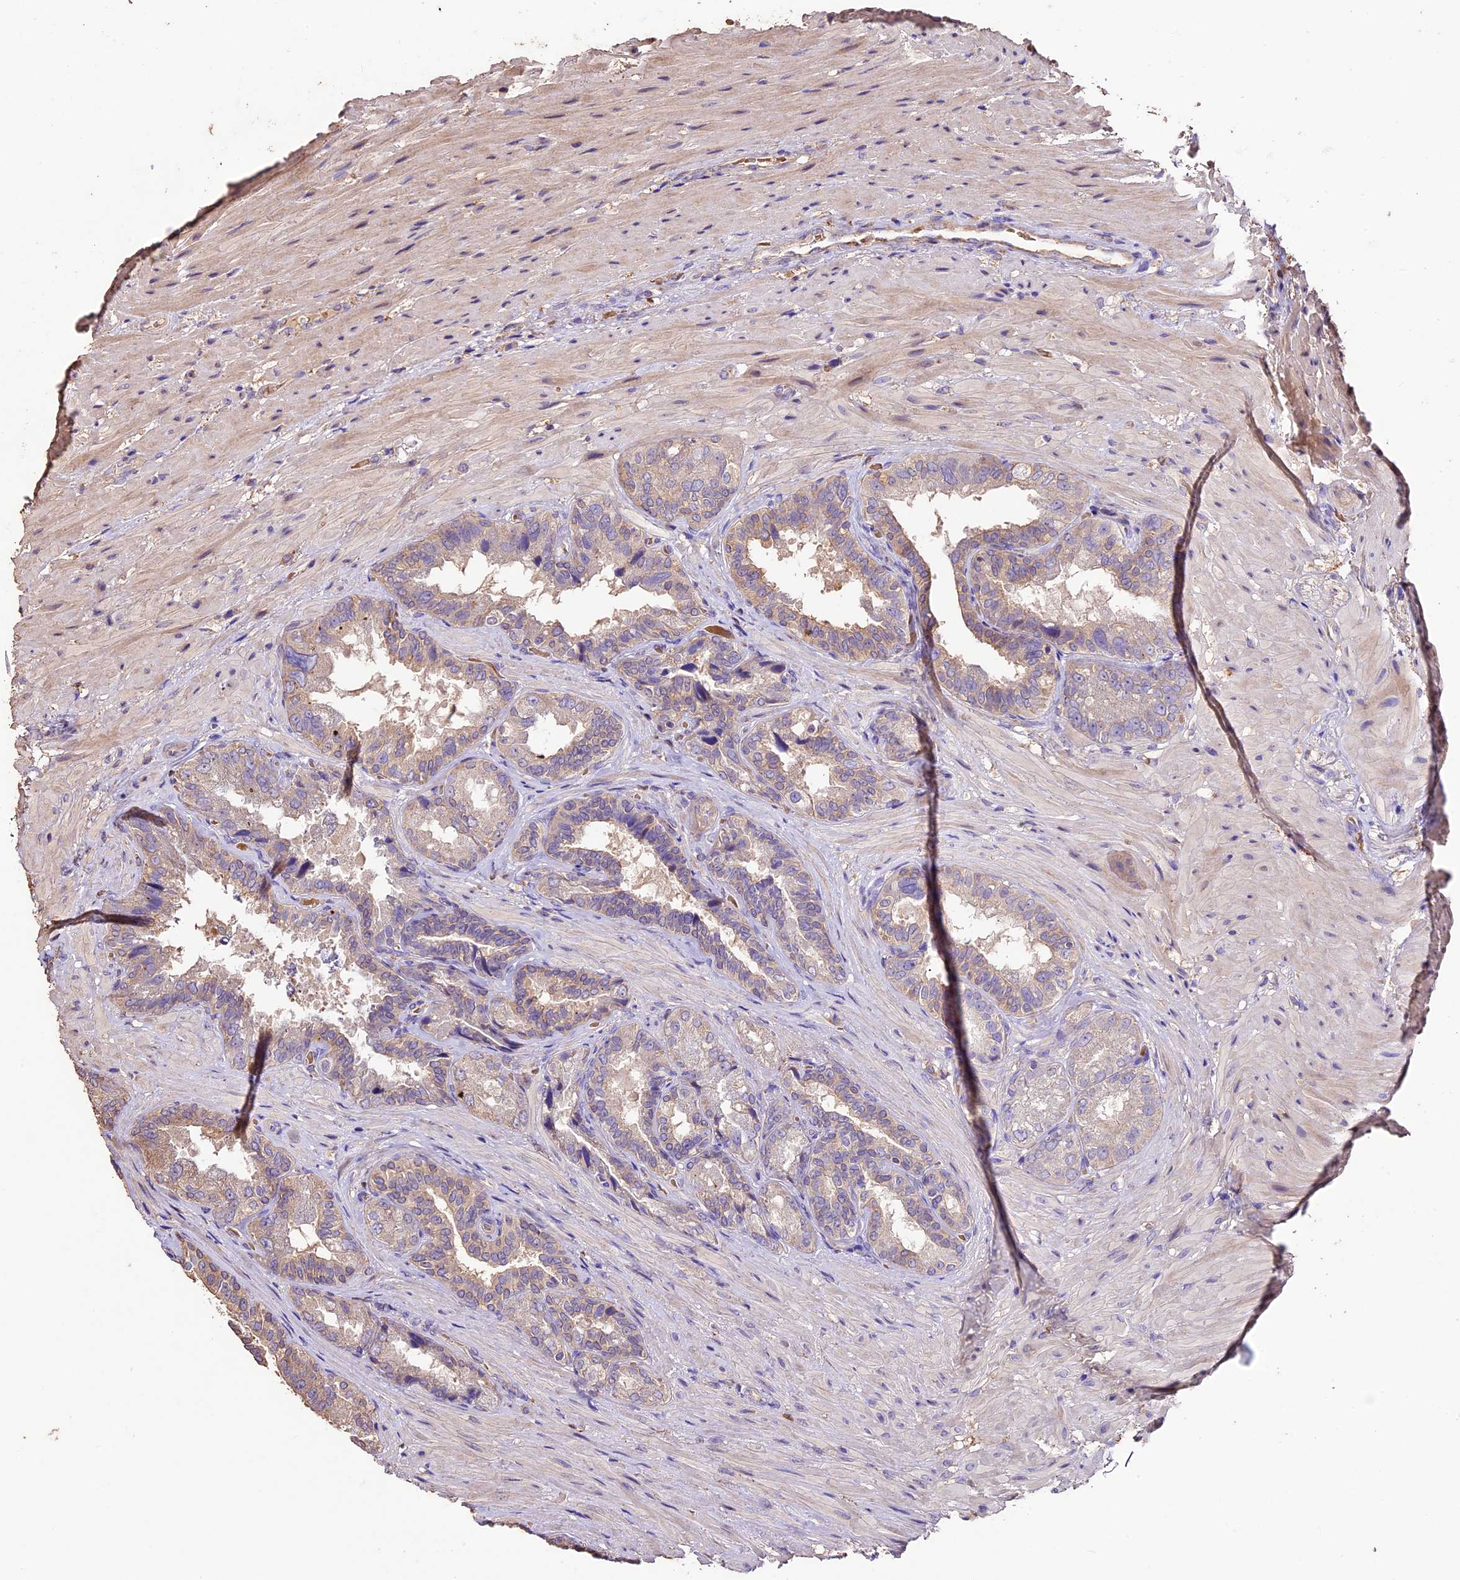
{"staining": {"intensity": "moderate", "quantity": ">75%", "location": "cytoplasmic/membranous"}, "tissue": "seminal vesicle", "cell_type": "Glandular cells", "image_type": "normal", "snomed": [{"axis": "morphology", "description": "Normal tissue, NOS"}, {"axis": "topography", "description": "Seminal veicle"}, {"axis": "topography", "description": "Peripheral nerve tissue"}], "caption": "Seminal vesicle was stained to show a protein in brown. There is medium levels of moderate cytoplasmic/membranous staining in approximately >75% of glandular cells. (DAB (3,3'-diaminobenzidine) IHC, brown staining for protein, blue staining for nuclei).", "gene": "CRLF1", "patient": {"sex": "male", "age": 63}}